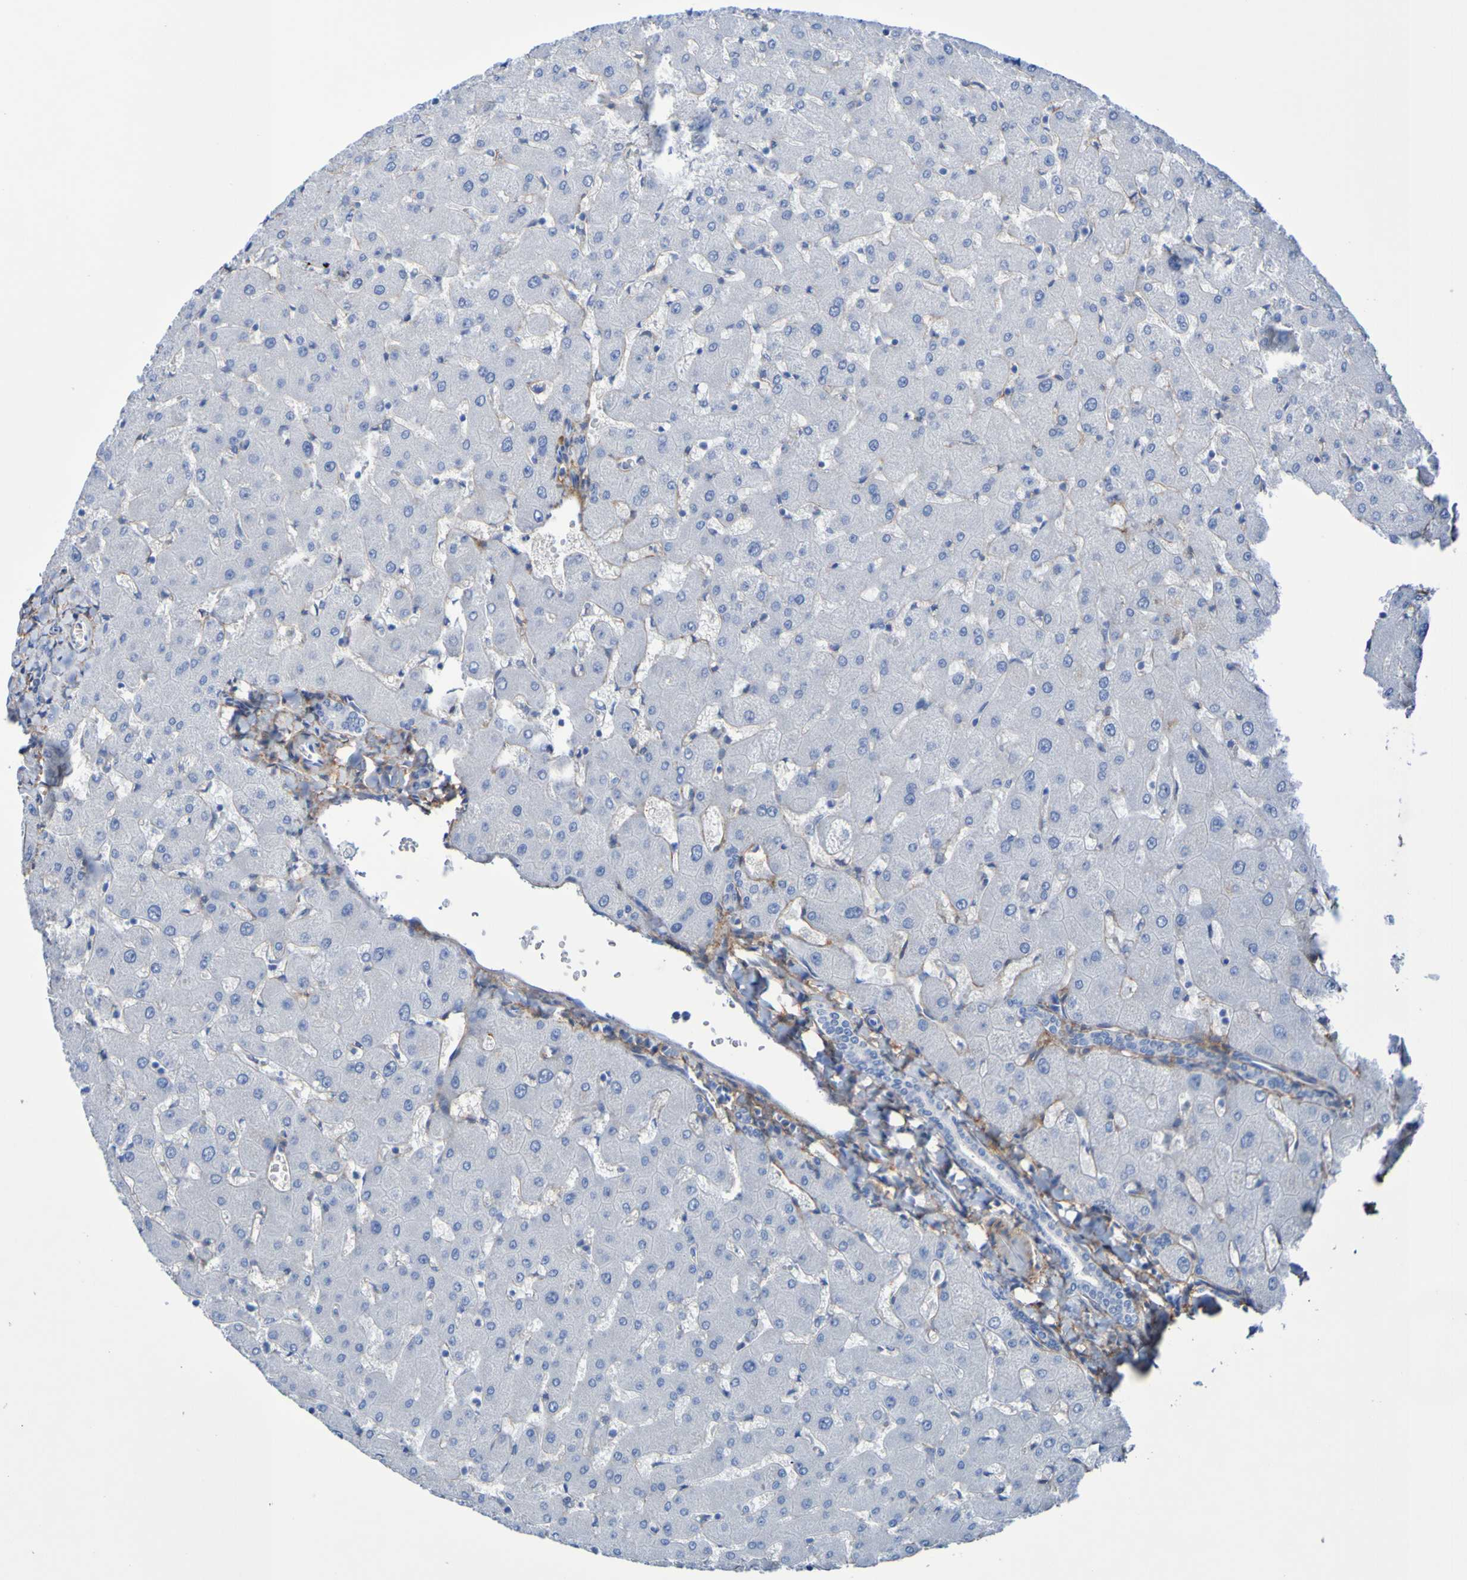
{"staining": {"intensity": "negative", "quantity": "none", "location": "none"}, "tissue": "liver", "cell_type": "Cholangiocytes", "image_type": "normal", "snomed": [{"axis": "morphology", "description": "Normal tissue, NOS"}, {"axis": "topography", "description": "Liver"}], "caption": "The photomicrograph exhibits no significant positivity in cholangiocytes of liver. (Brightfield microscopy of DAB IHC at high magnification).", "gene": "SGCB", "patient": {"sex": "female", "age": 63}}